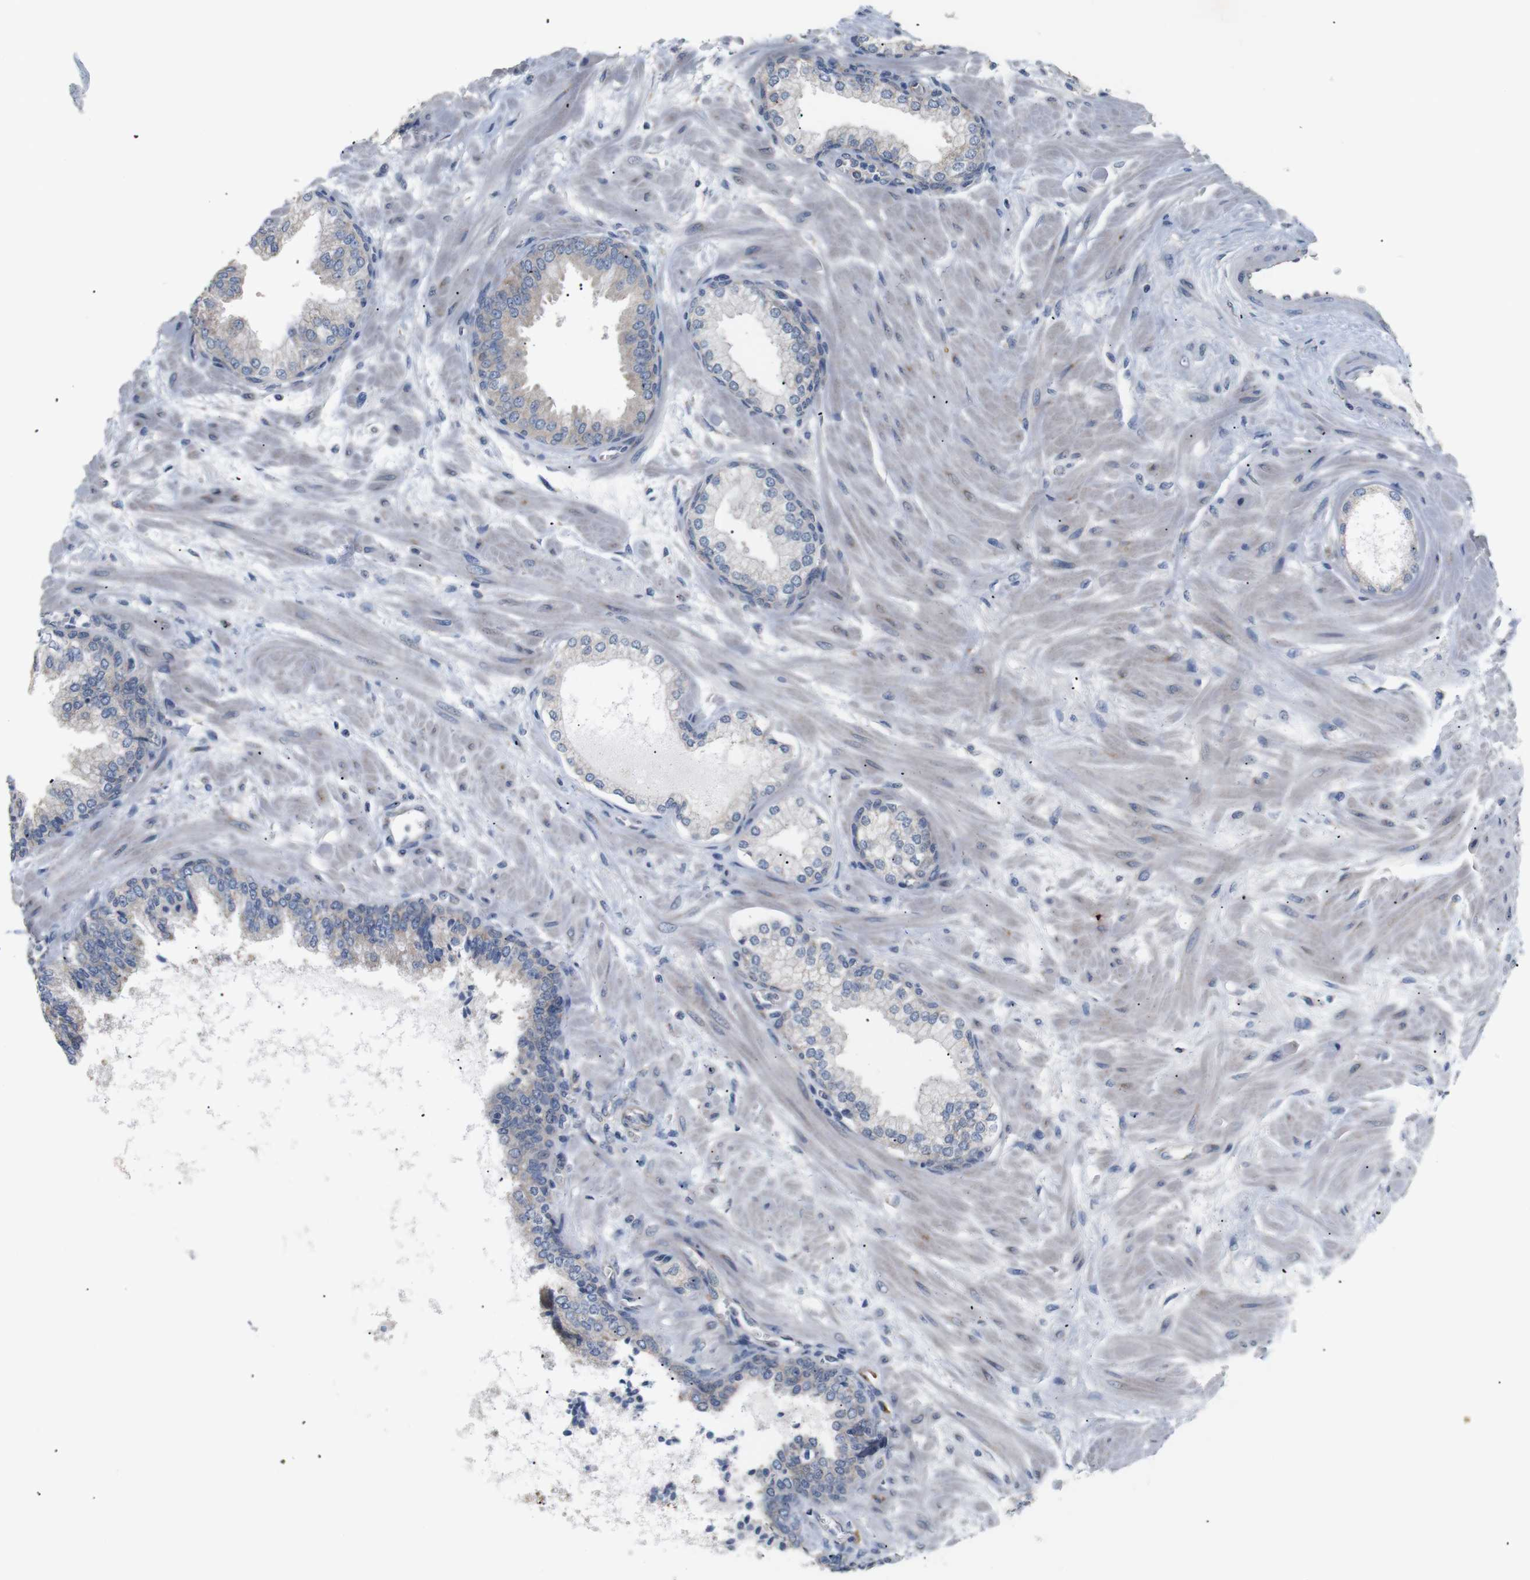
{"staining": {"intensity": "weak", "quantity": "<25%", "location": "cytoplasmic/membranous"}, "tissue": "prostate", "cell_type": "Glandular cells", "image_type": "normal", "snomed": [{"axis": "morphology", "description": "Normal tissue, NOS"}, {"axis": "morphology", "description": "Urothelial carcinoma, Low grade"}, {"axis": "topography", "description": "Urinary bladder"}, {"axis": "topography", "description": "Prostate"}], "caption": "Immunohistochemistry photomicrograph of unremarkable prostate: prostate stained with DAB (3,3'-diaminobenzidine) demonstrates no significant protein staining in glandular cells. (Stains: DAB IHC with hematoxylin counter stain, Microscopy: brightfield microscopy at high magnification).", "gene": "TRIM5", "patient": {"sex": "male", "age": 60}}